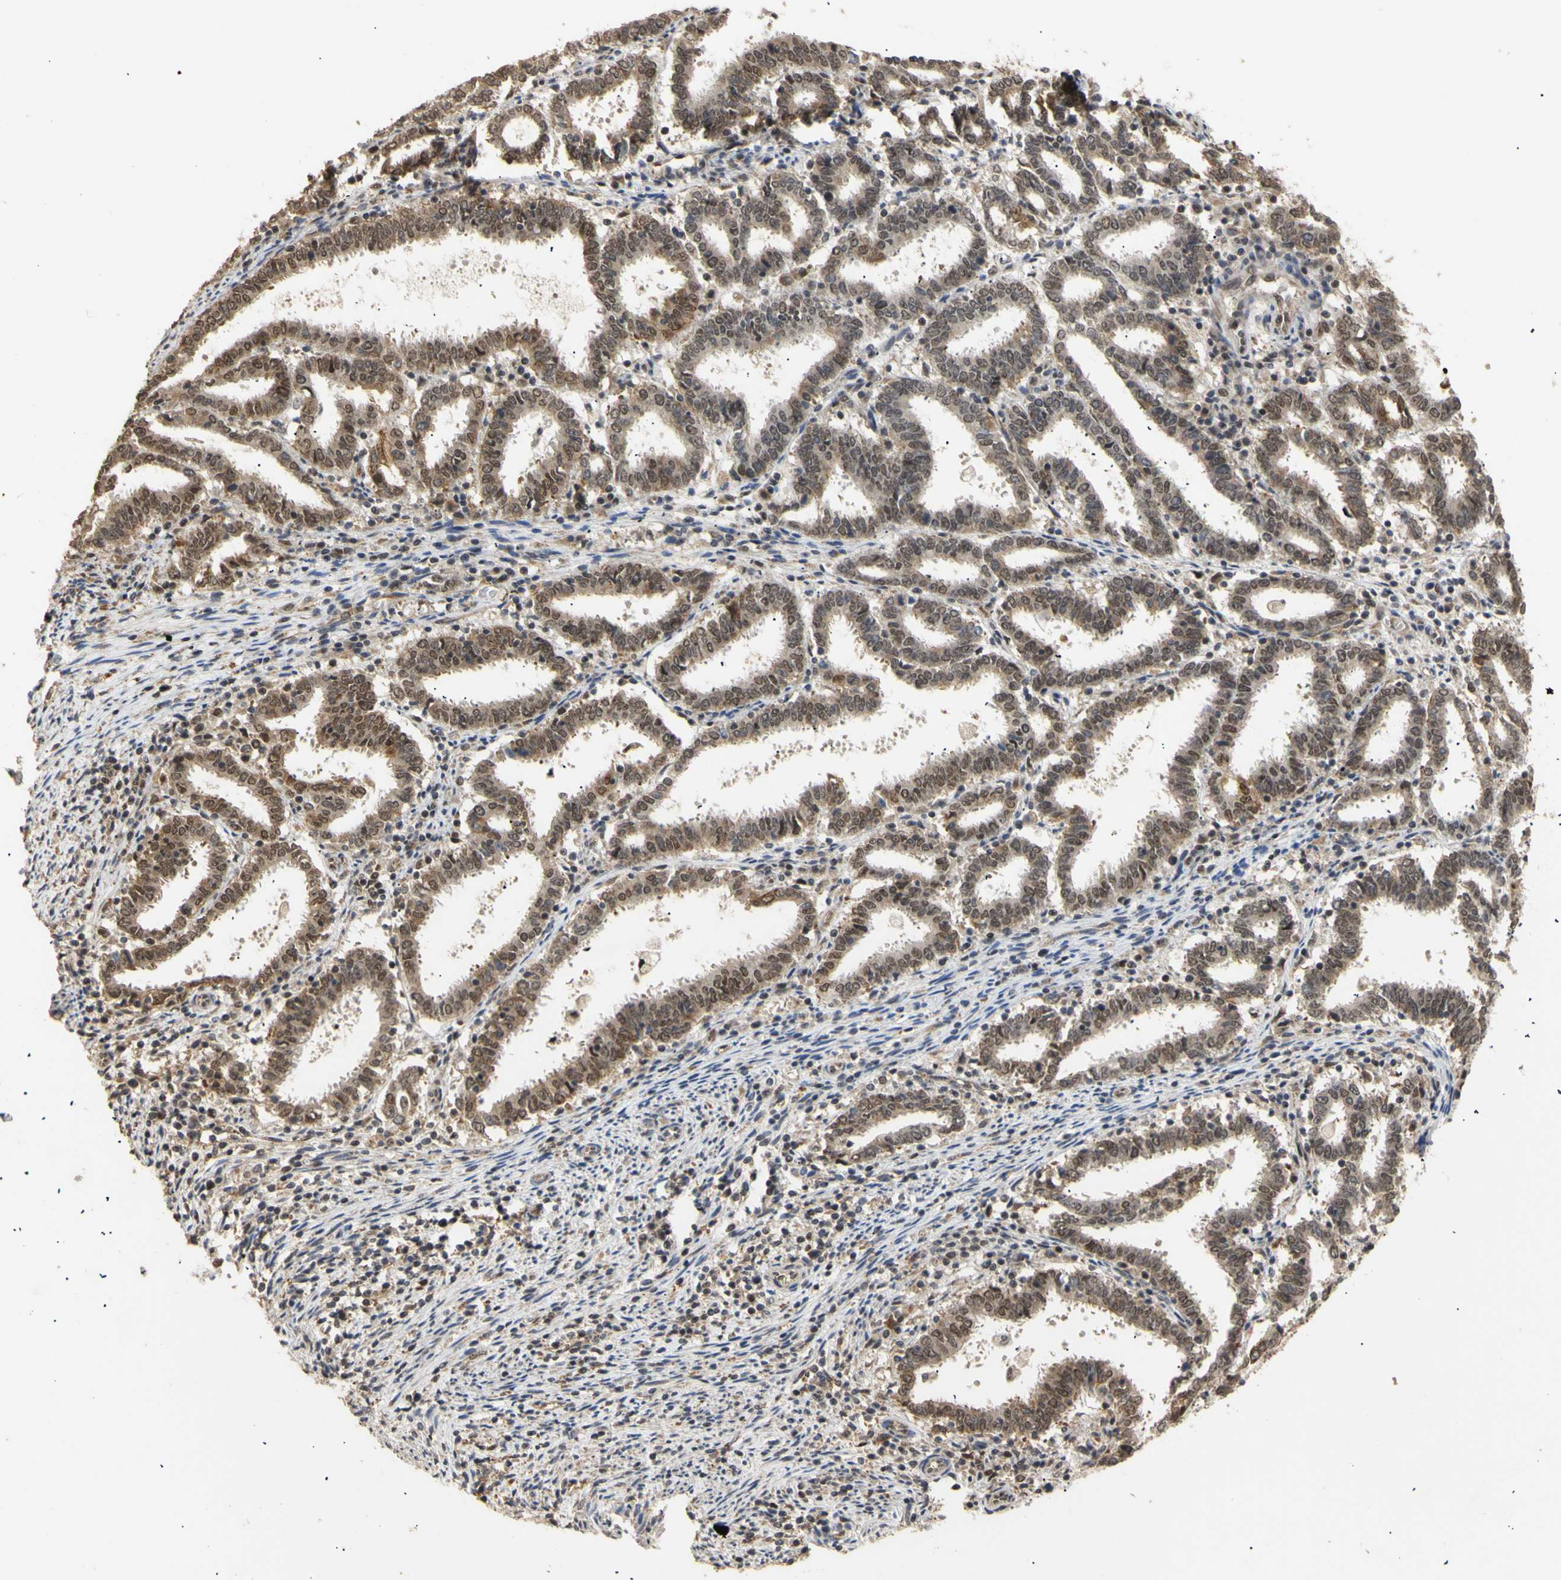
{"staining": {"intensity": "weak", "quantity": "25%-75%", "location": "cytoplasmic/membranous,nuclear"}, "tissue": "endometrial cancer", "cell_type": "Tumor cells", "image_type": "cancer", "snomed": [{"axis": "morphology", "description": "Adenocarcinoma, NOS"}, {"axis": "topography", "description": "Uterus"}], "caption": "Weak cytoplasmic/membranous and nuclear staining for a protein is present in about 25%-75% of tumor cells of endometrial adenocarcinoma using immunohistochemistry (IHC).", "gene": "GTF2E2", "patient": {"sex": "female", "age": 83}}